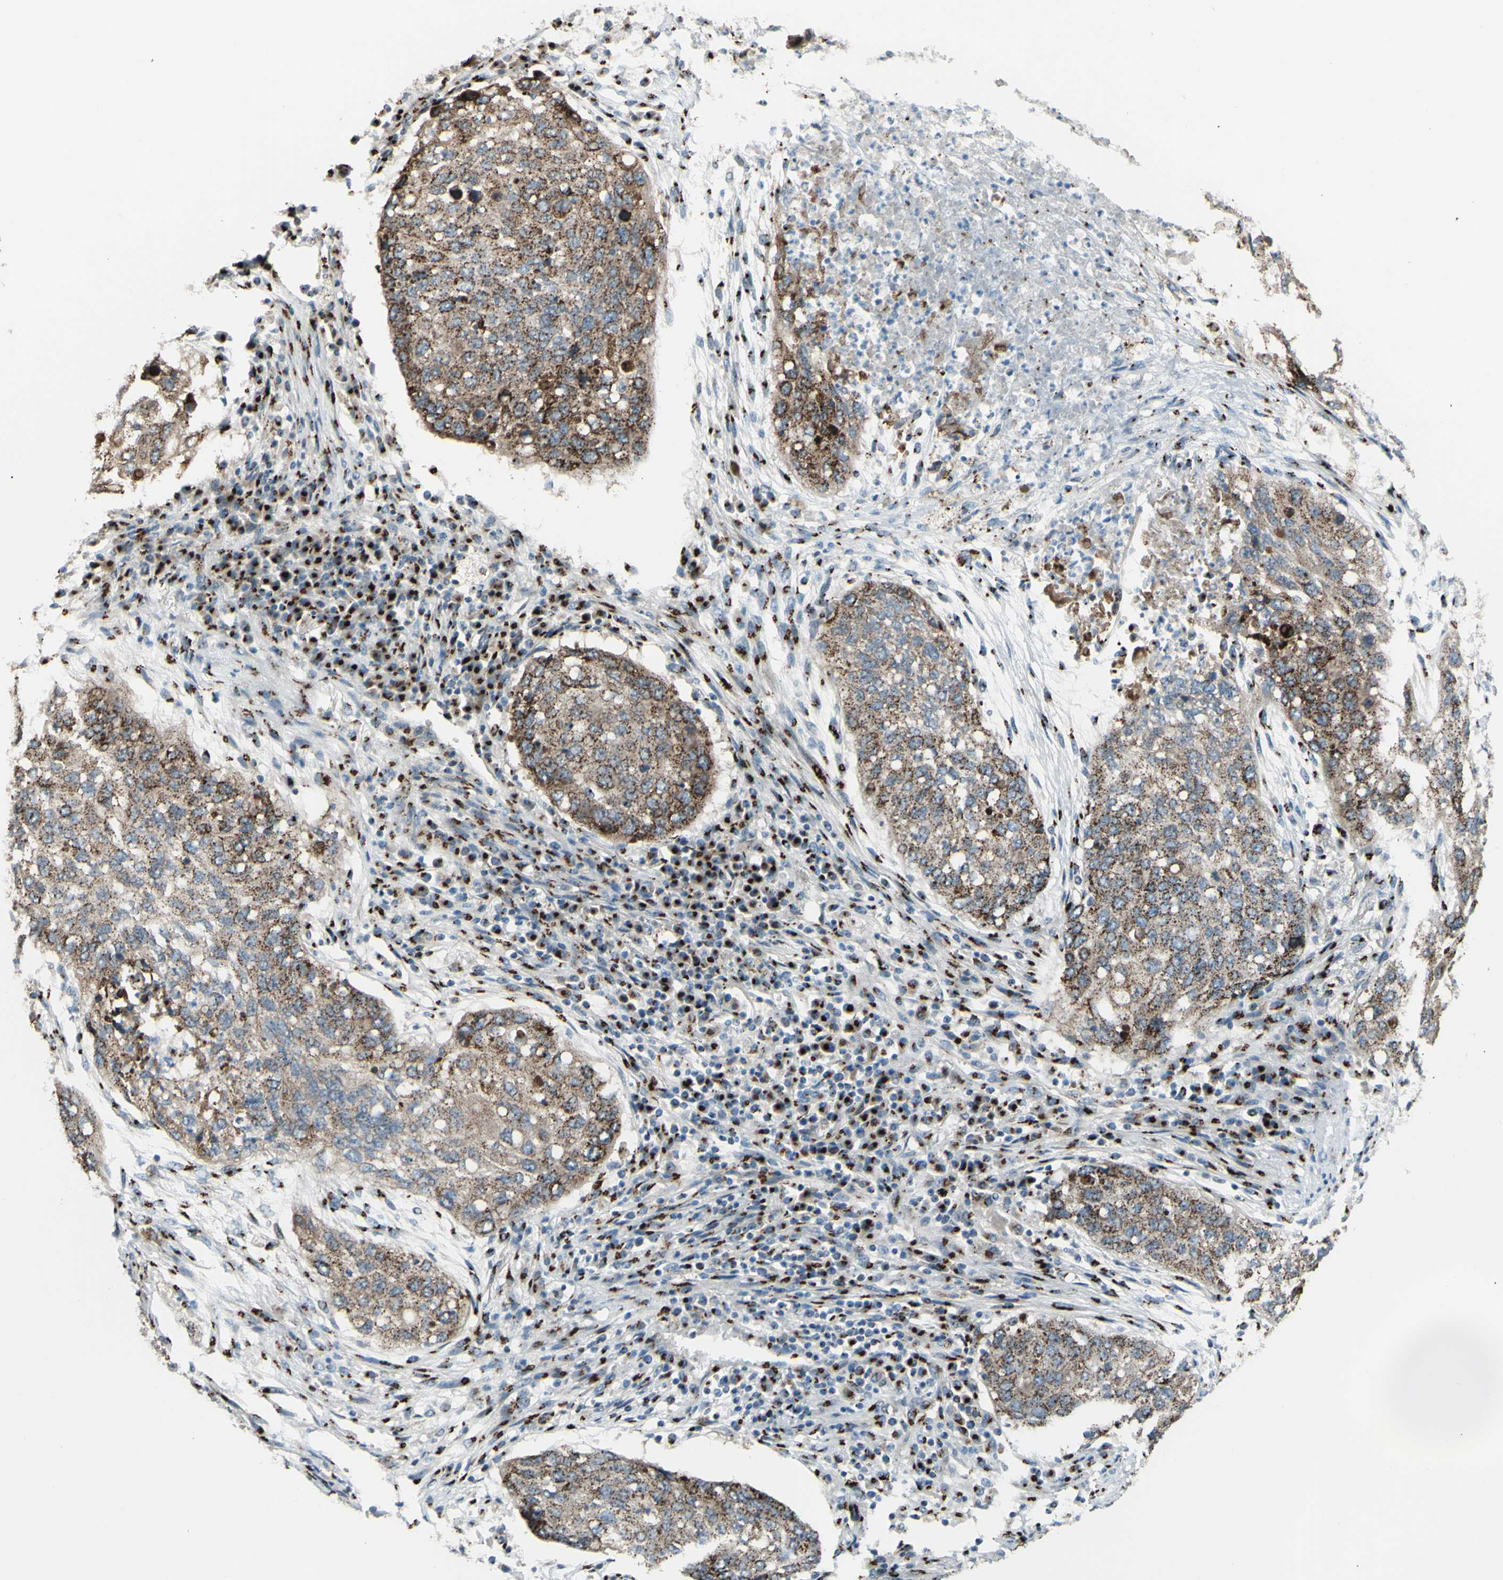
{"staining": {"intensity": "moderate", "quantity": ">75%", "location": "cytoplasmic/membranous"}, "tissue": "lung cancer", "cell_type": "Tumor cells", "image_type": "cancer", "snomed": [{"axis": "morphology", "description": "Squamous cell carcinoma, NOS"}, {"axis": "topography", "description": "Lung"}], "caption": "Moderate cytoplasmic/membranous staining is appreciated in approximately >75% of tumor cells in lung cancer.", "gene": "BPNT2", "patient": {"sex": "female", "age": 63}}